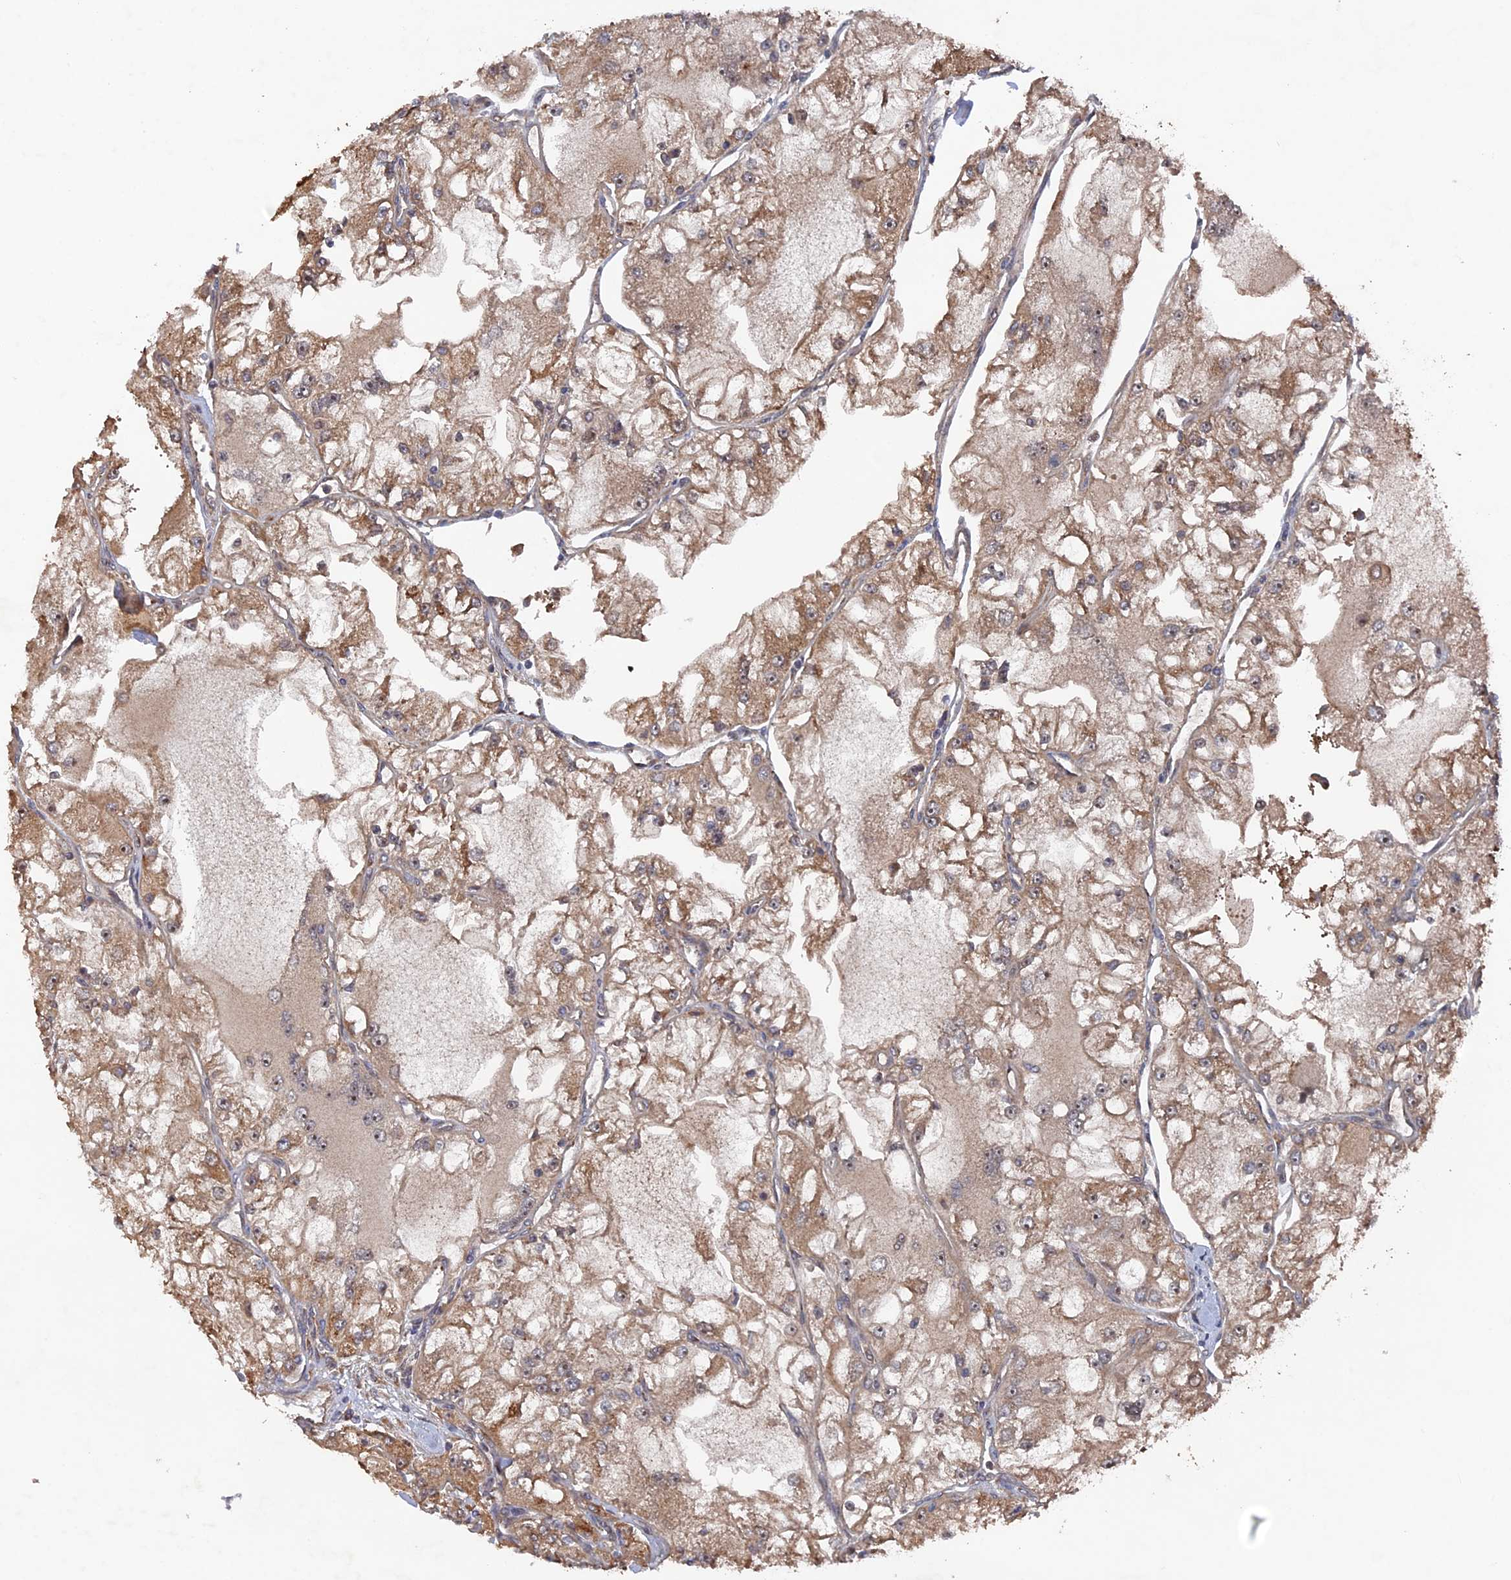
{"staining": {"intensity": "moderate", "quantity": "25%-75%", "location": "cytoplasmic/membranous"}, "tissue": "renal cancer", "cell_type": "Tumor cells", "image_type": "cancer", "snomed": [{"axis": "morphology", "description": "Adenocarcinoma, NOS"}, {"axis": "topography", "description": "Kidney"}], "caption": "Human renal cancer stained with a protein marker exhibits moderate staining in tumor cells.", "gene": "VPS37C", "patient": {"sex": "female", "age": 72}}